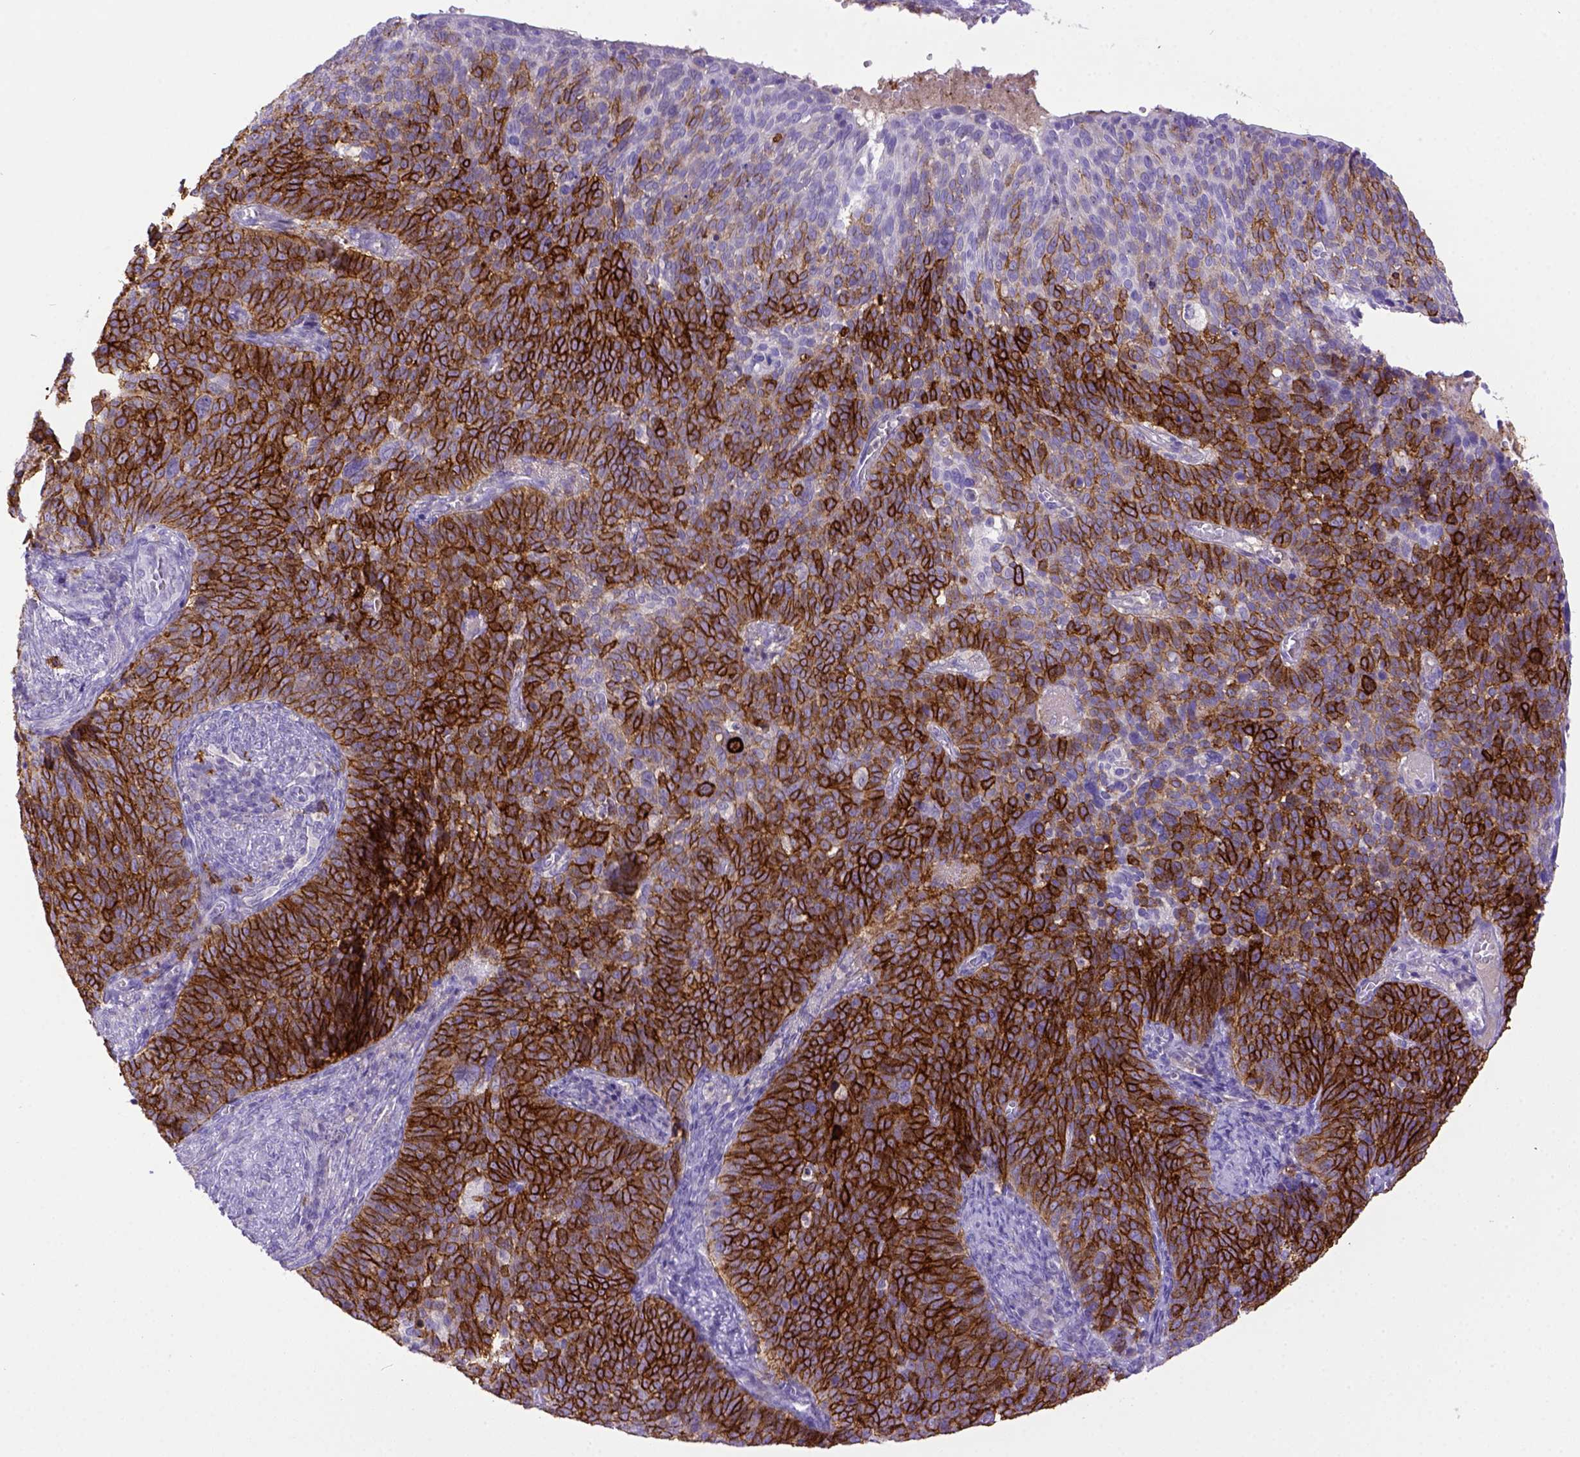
{"staining": {"intensity": "strong", "quantity": ">75%", "location": "cytoplasmic/membranous"}, "tissue": "cervical cancer", "cell_type": "Tumor cells", "image_type": "cancer", "snomed": [{"axis": "morphology", "description": "Normal tissue, NOS"}, {"axis": "morphology", "description": "Squamous cell carcinoma, NOS"}, {"axis": "topography", "description": "Cervix"}], "caption": "A histopathology image of human cervical cancer stained for a protein reveals strong cytoplasmic/membranous brown staining in tumor cells. (IHC, brightfield microscopy, high magnification).", "gene": "KIT", "patient": {"sex": "female", "age": 39}}